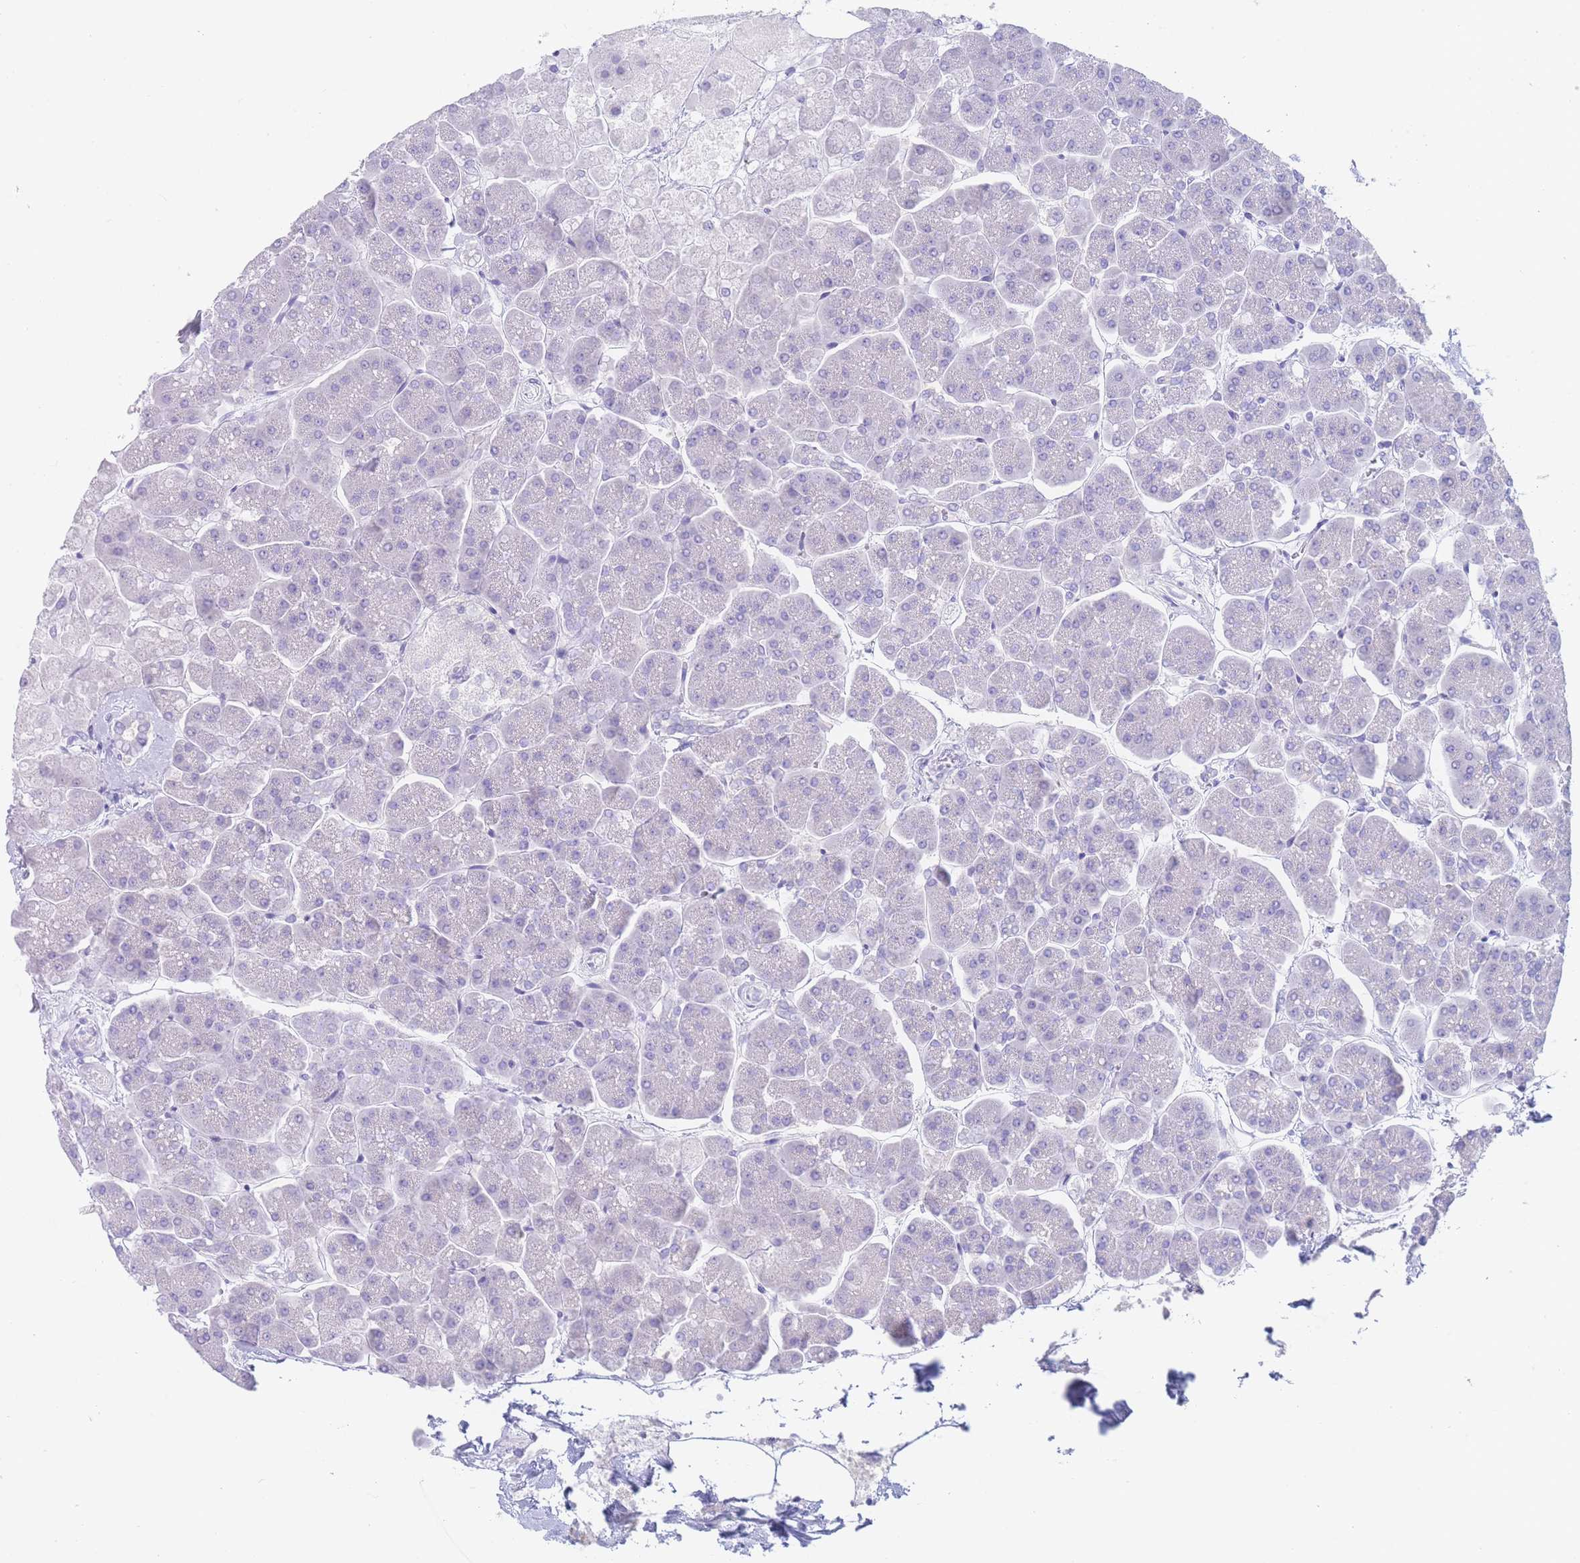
{"staining": {"intensity": "negative", "quantity": "none", "location": "none"}, "tissue": "pancreas", "cell_type": "Exocrine glandular cells", "image_type": "normal", "snomed": [{"axis": "morphology", "description": "Normal tissue, NOS"}, {"axis": "topography", "description": "Pancreas"}, {"axis": "topography", "description": "Peripheral nerve tissue"}], "caption": "High power microscopy photomicrograph of an immunohistochemistry micrograph of unremarkable pancreas, revealing no significant positivity in exocrine glandular cells. Nuclei are stained in blue.", "gene": "LZTFL1", "patient": {"sex": "male", "age": 54}}